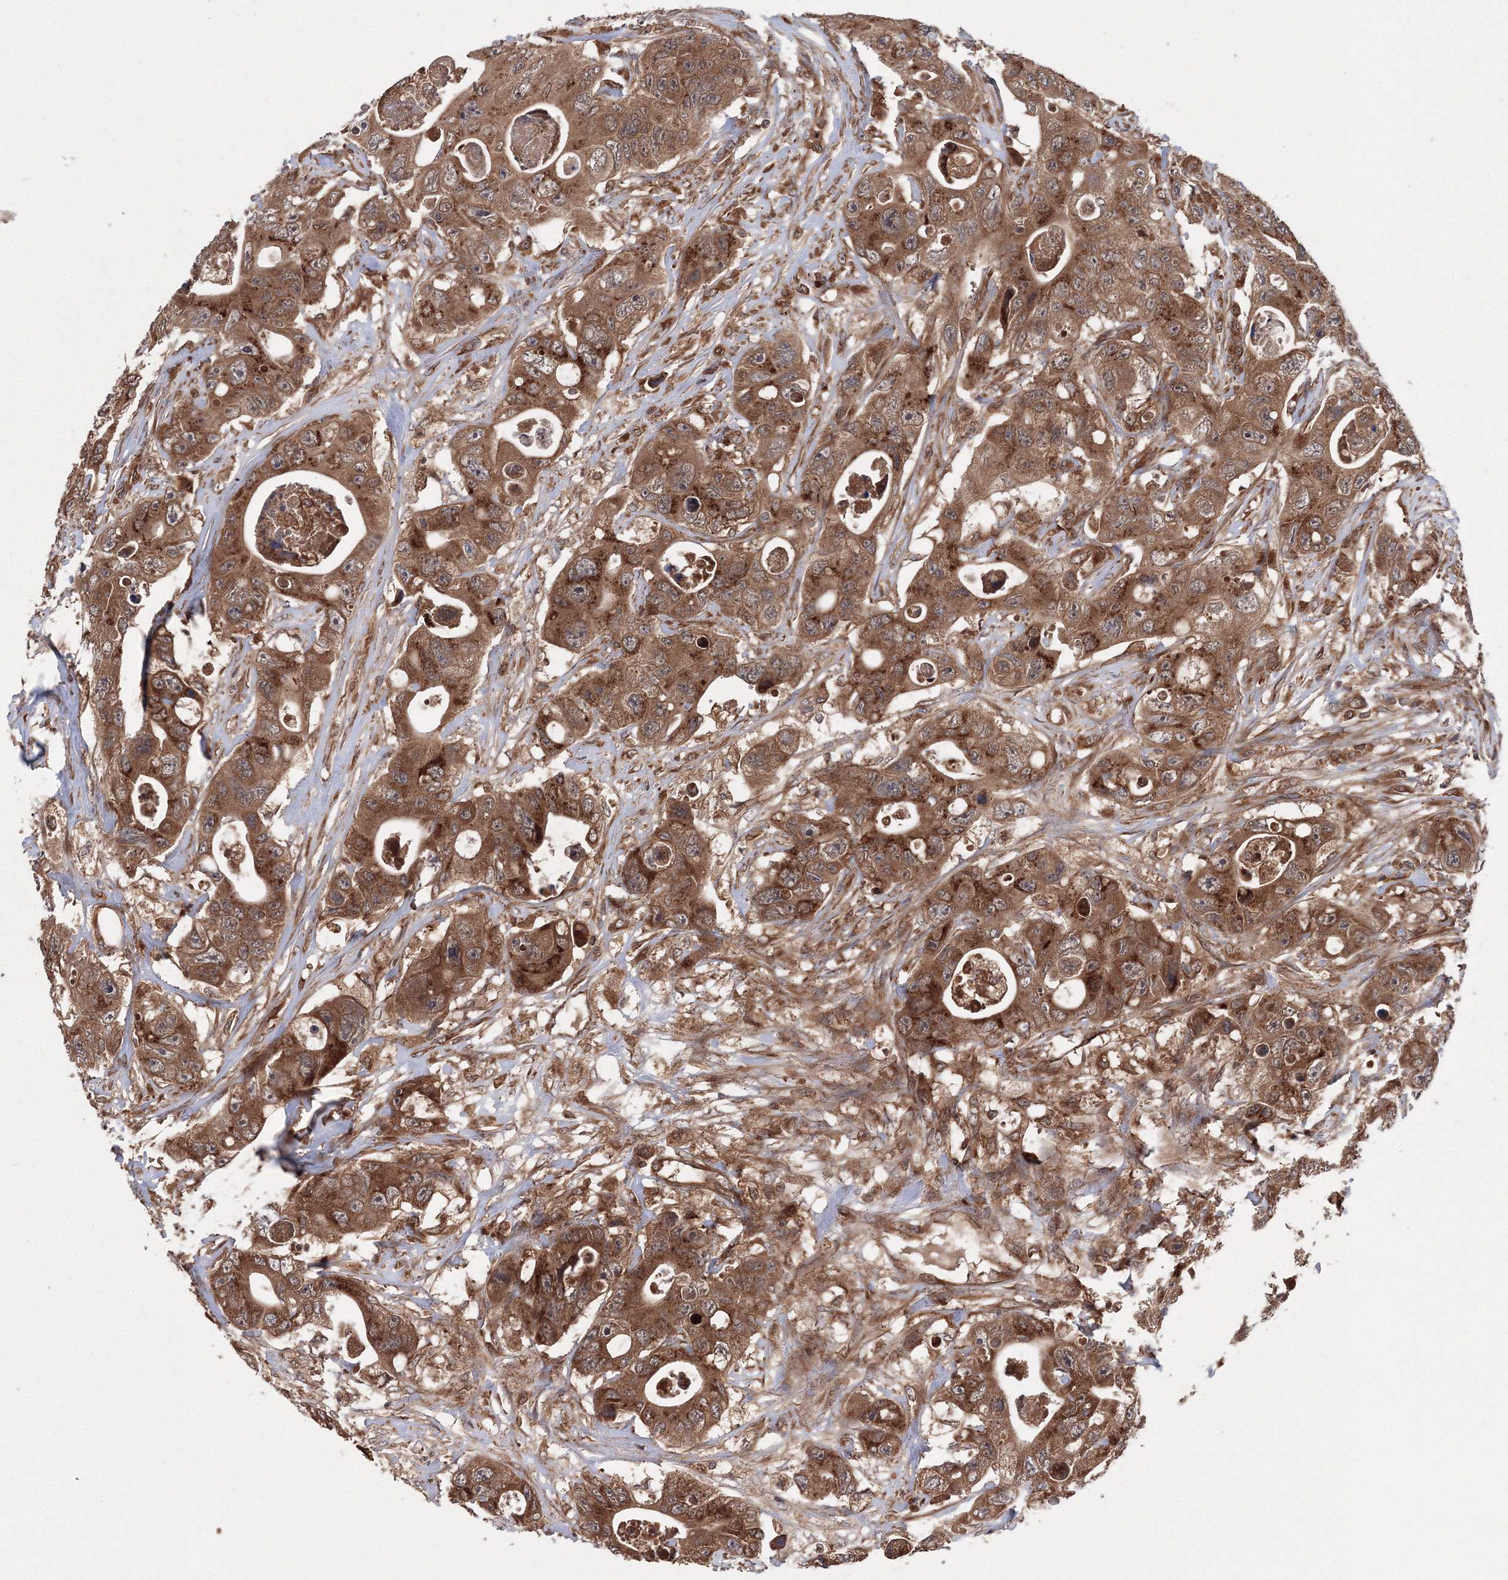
{"staining": {"intensity": "strong", "quantity": ">75%", "location": "cytoplasmic/membranous"}, "tissue": "colorectal cancer", "cell_type": "Tumor cells", "image_type": "cancer", "snomed": [{"axis": "morphology", "description": "Adenocarcinoma, NOS"}, {"axis": "topography", "description": "Colon"}], "caption": "Immunohistochemical staining of human colorectal cancer displays high levels of strong cytoplasmic/membranous protein staining in approximately >75% of tumor cells.", "gene": "ATG3", "patient": {"sex": "female", "age": 46}}